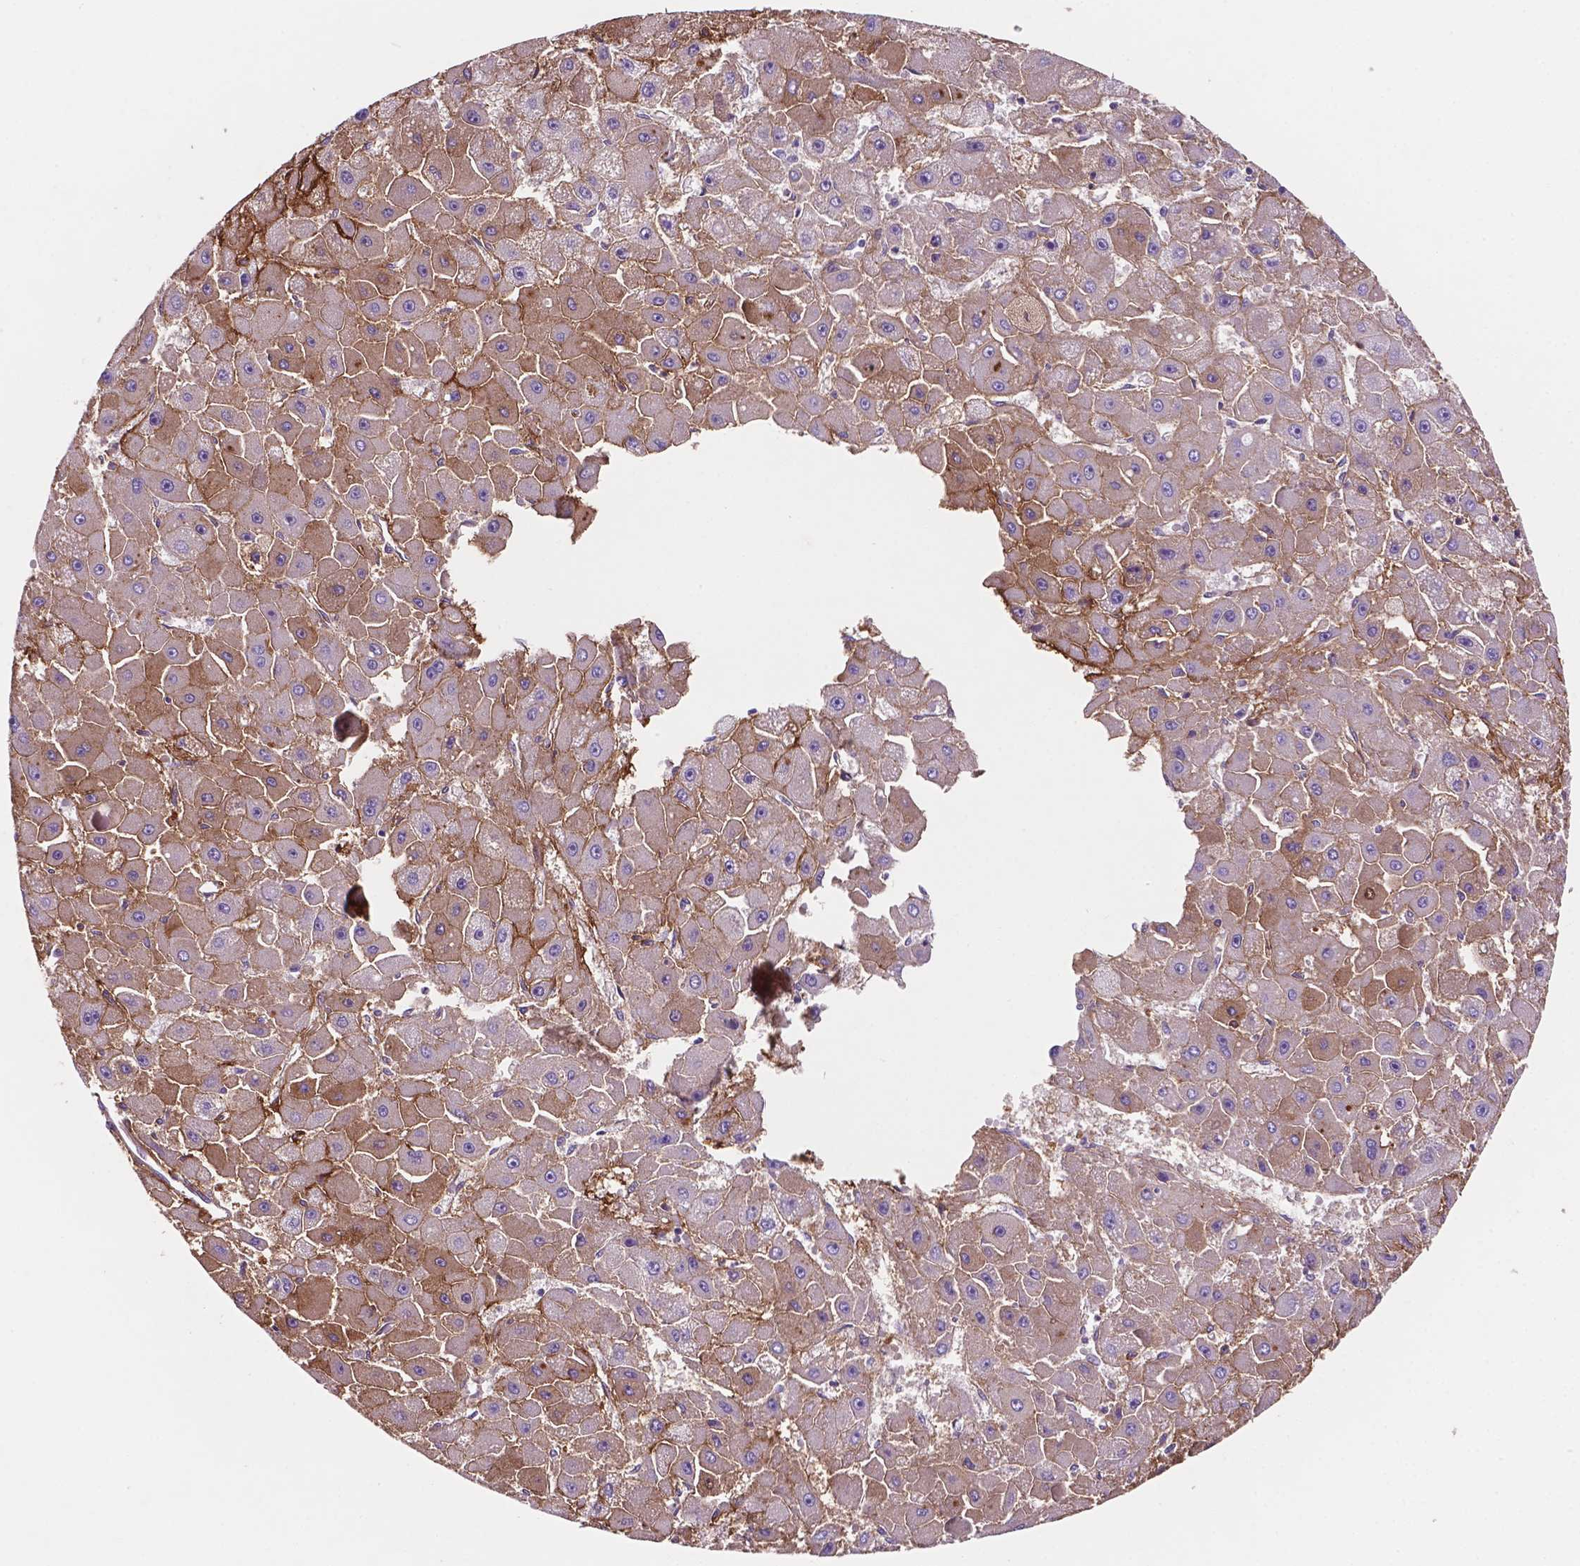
{"staining": {"intensity": "moderate", "quantity": "<25%", "location": "cytoplasmic/membranous"}, "tissue": "liver cancer", "cell_type": "Tumor cells", "image_type": "cancer", "snomed": [{"axis": "morphology", "description": "Carcinoma, Hepatocellular, NOS"}, {"axis": "topography", "description": "Liver"}], "caption": "Immunohistochemical staining of human liver cancer (hepatocellular carcinoma) shows low levels of moderate cytoplasmic/membranous expression in about <25% of tumor cells.", "gene": "MKRN2OS", "patient": {"sex": "female", "age": 25}}